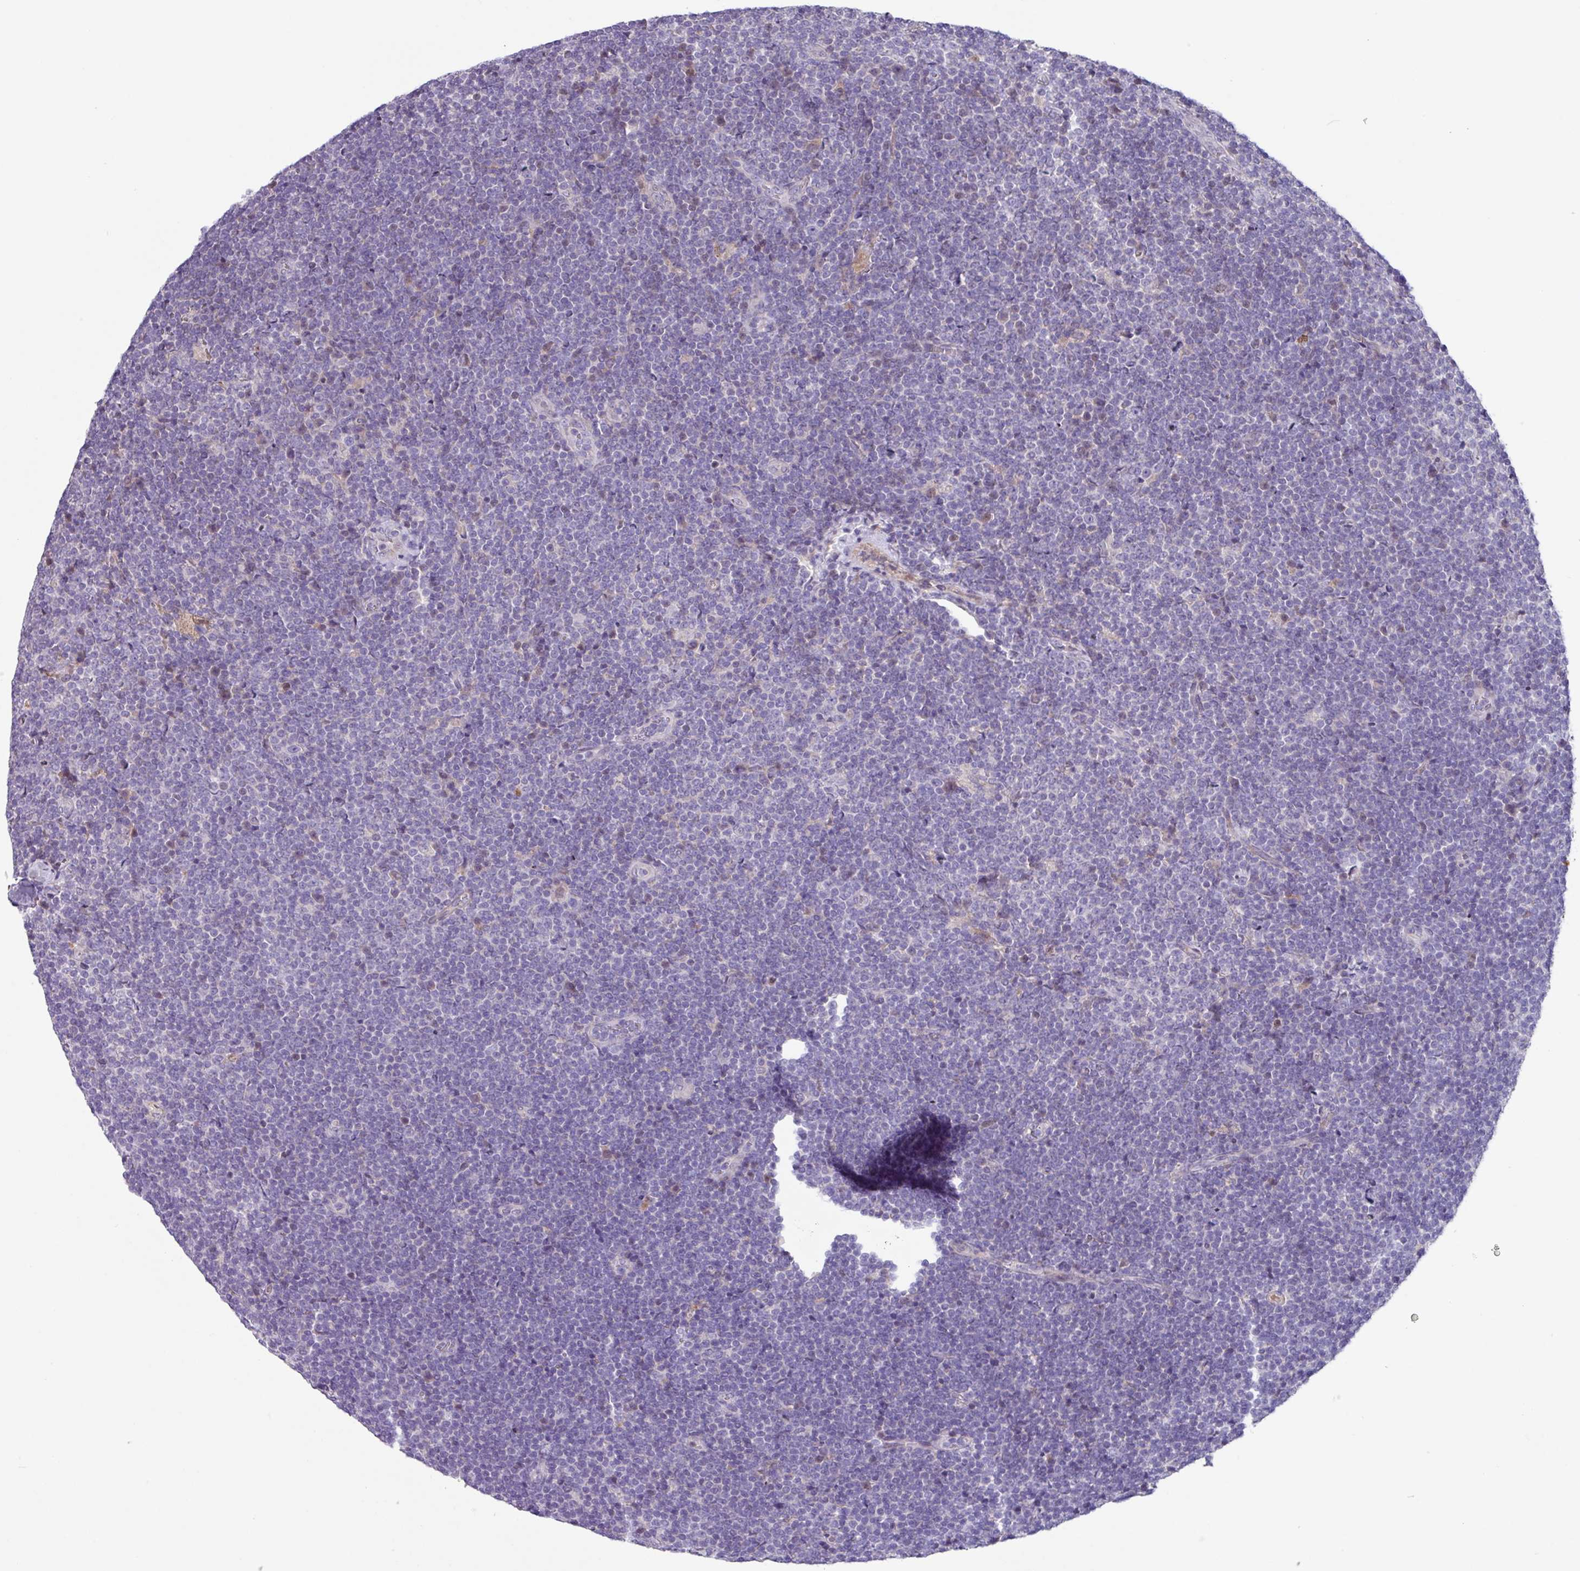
{"staining": {"intensity": "negative", "quantity": "none", "location": "none"}, "tissue": "lymphoma", "cell_type": "Tumor cells", "image_type": "cancer", "snomed": [{"axis": "morphology", "description": "Malignant lymphoma, non-Hodgkin's type, Low grade"}, {"axis": "topography", "description": "Lymph node"}], "caption": "IHC photomicrograph of human lymphoma stained for a protein (brown), which reveals no expression in tumor cells. (DAB IHC, high magnification).", "gene": "IQCJ", "patient": {"sex": "male", "age": 48}}